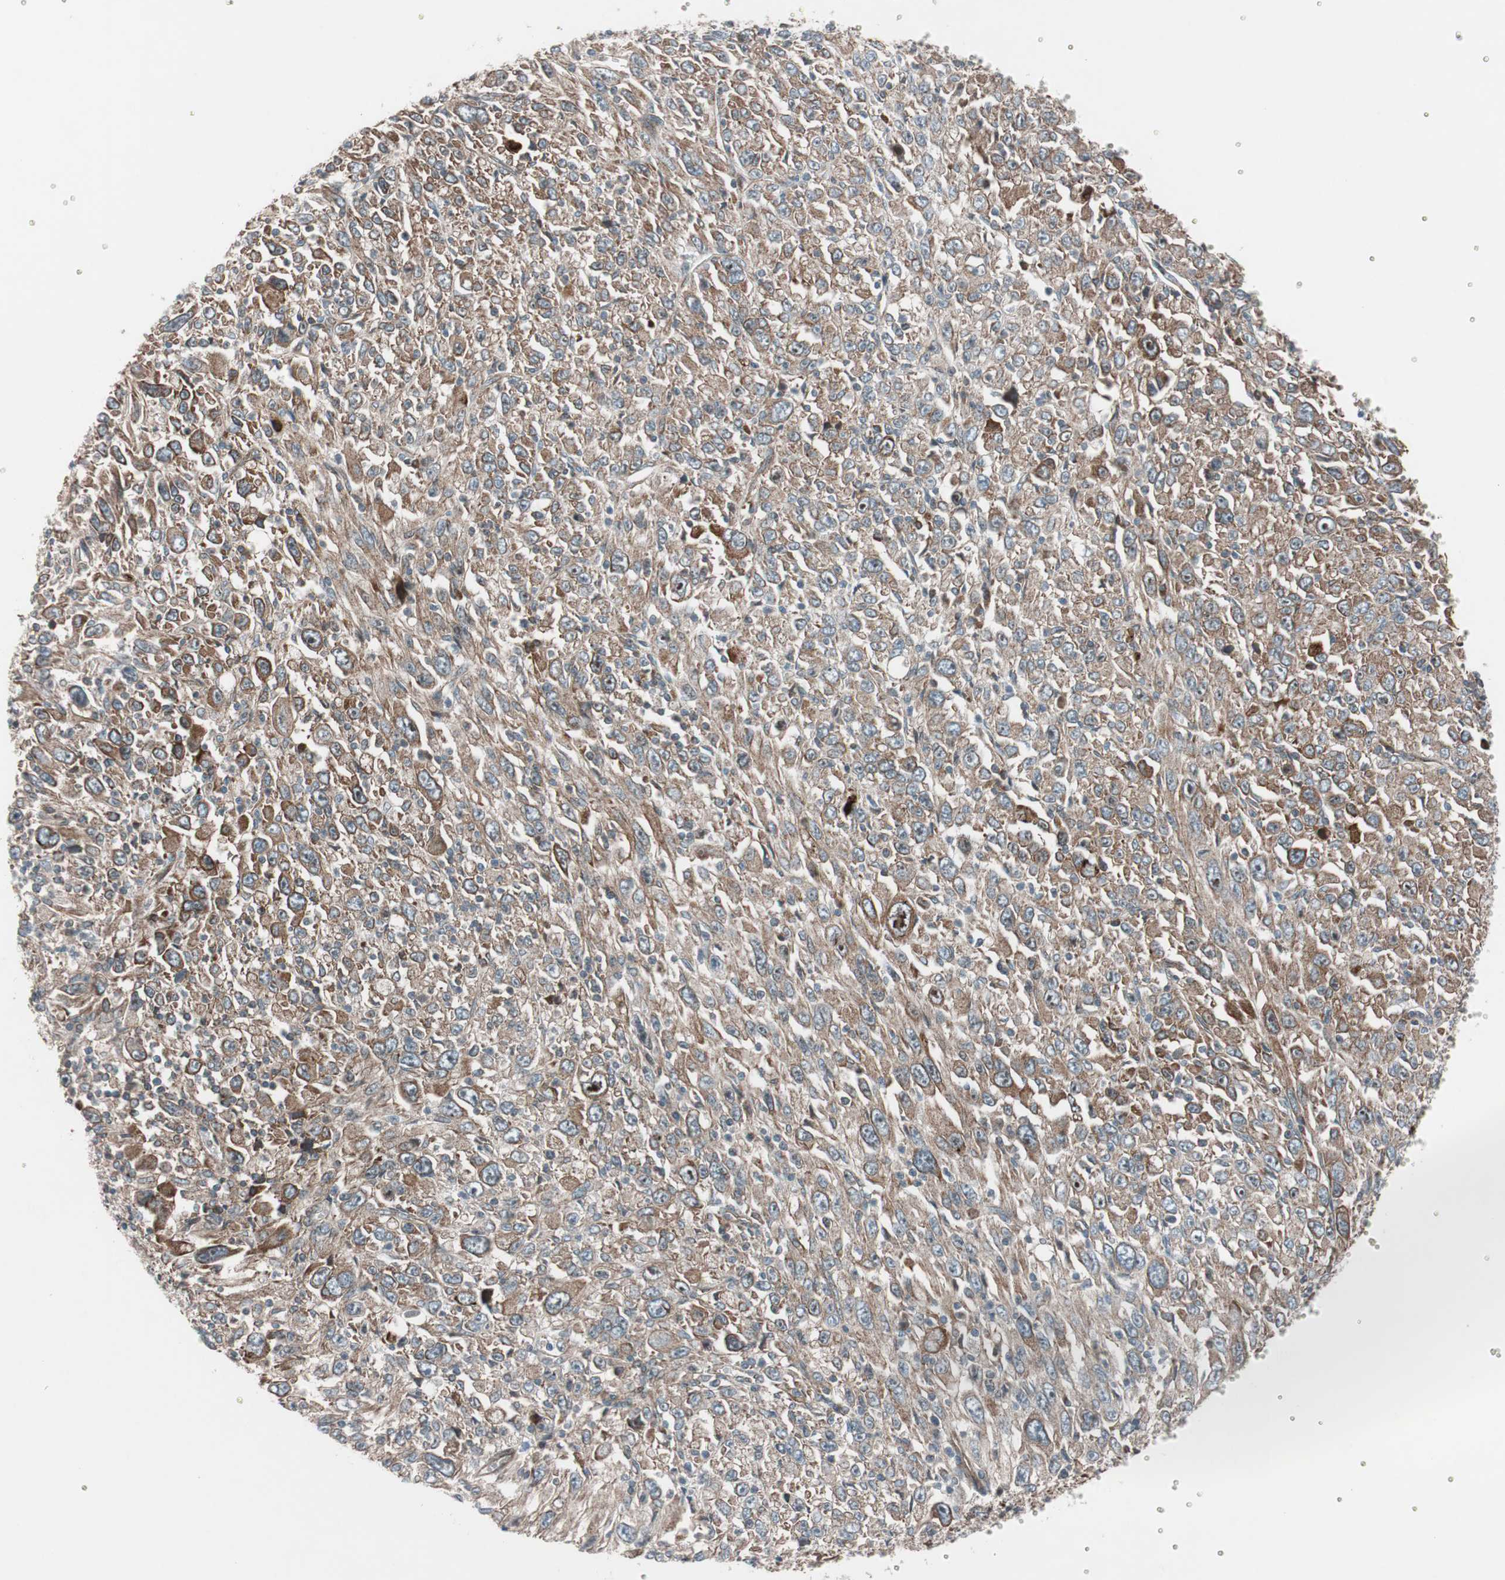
{"staining": {"intensity": "moderate", "quantity": ">75%", "location": "cytoplasmic/membranous"}, "tissue": "melanoma", "cell_type": "Tumor cells", "image_type": "cancer", "snomed": [{"axis": "morphology", "description": "Malignant melanoma, Metastatic site"}, {"axis": "topography", "description": "Skin"}], "caption": "Immunohistochemical staining of malignant melanoma (metastatic site) demonstrates medium levels of moderate cytoplasmic/membranous expression in approximately >75% of tumor cells.", "gene": "CCL14", "patient": {"sex": "female", "age": 56}}